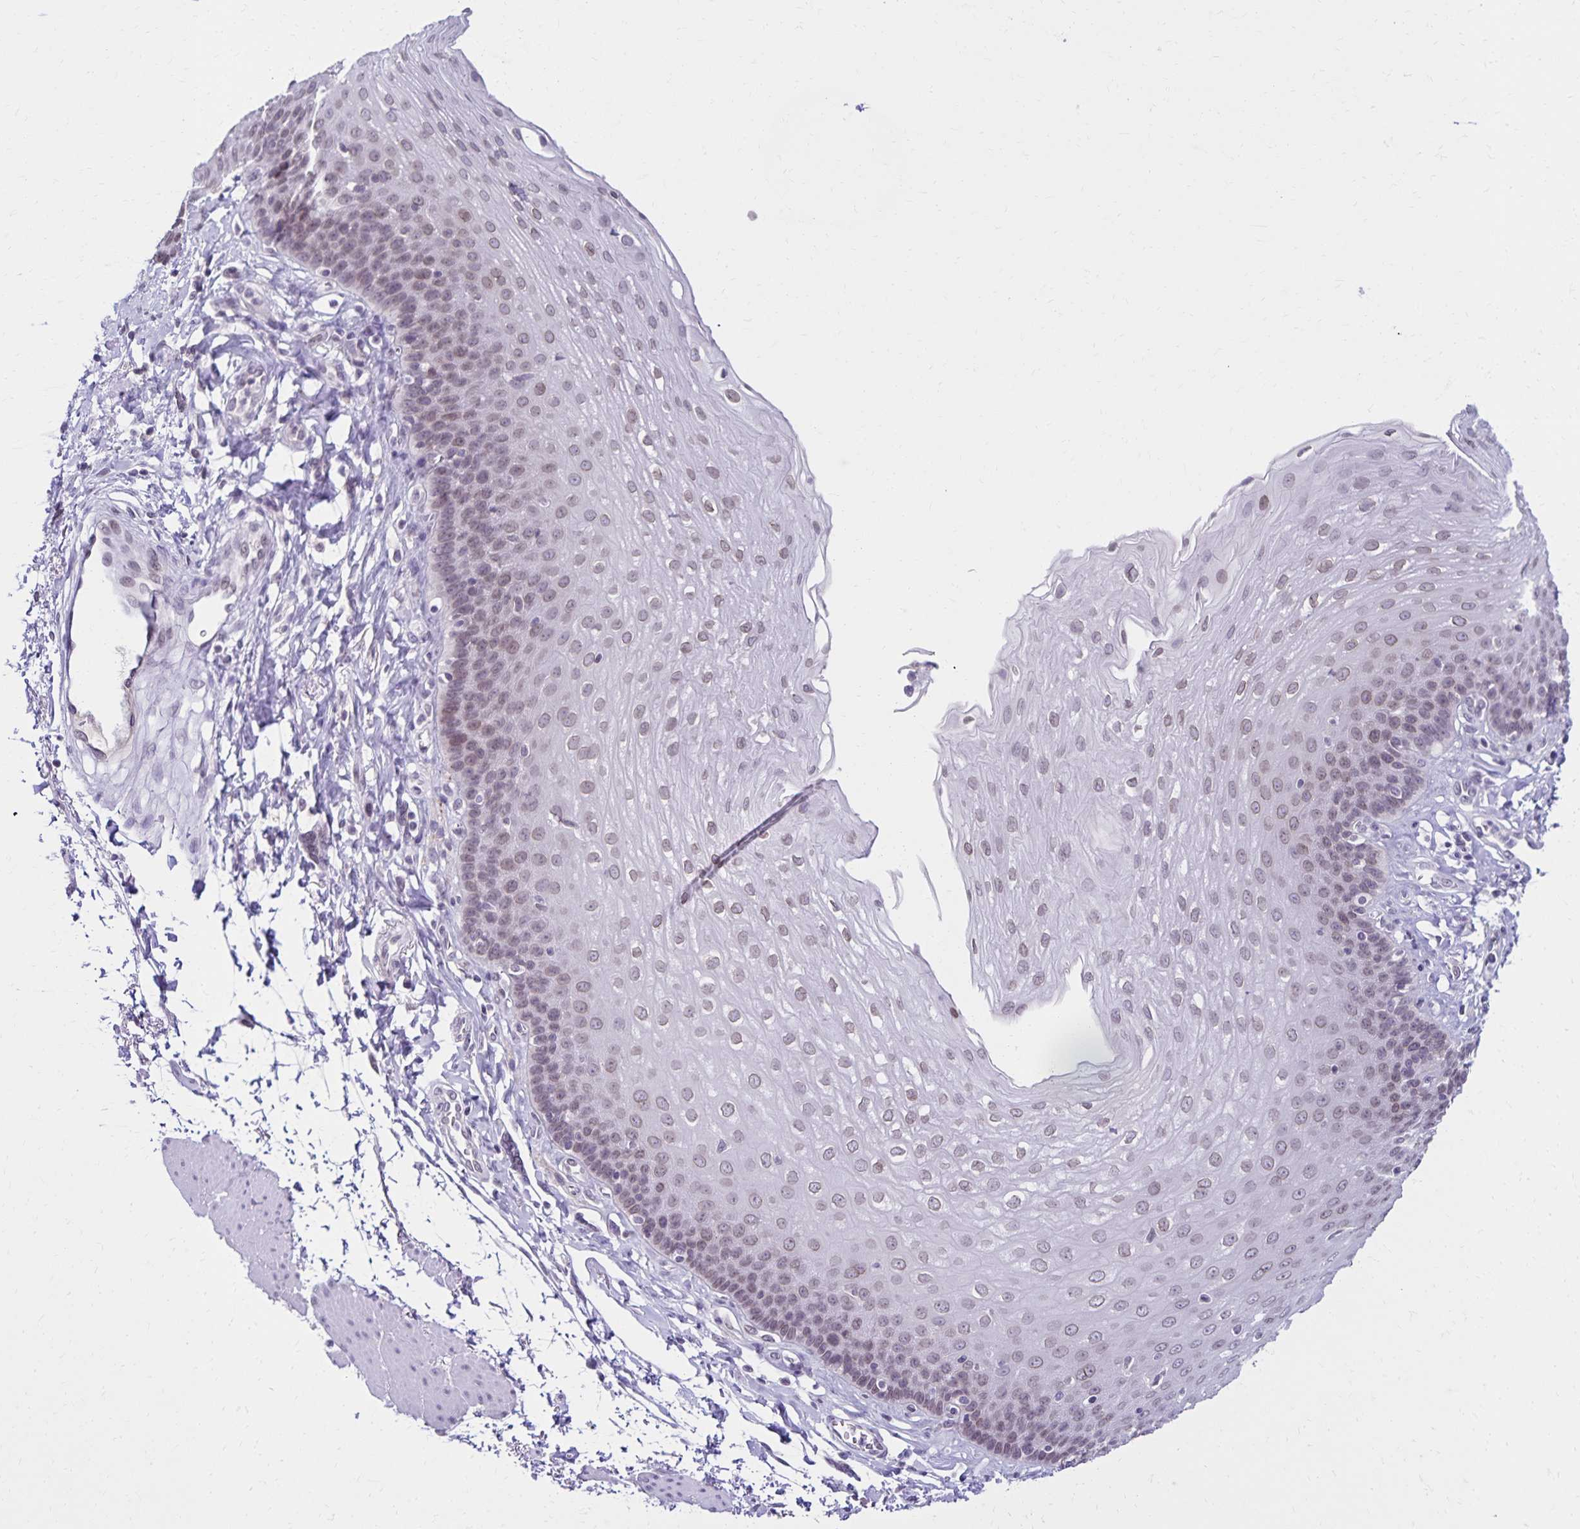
{"staining": {"intensity": "weak", "quantity": "25%-75%", "location": "nuclear"}, "tissue": "esophagus", "cell_type": "Squamous epithelial cells", "image_type": "normal", "snomed": [{"axis": "morphology", "description": "Normal tissue, NOS"}, {"axis": "topography", "description": "Esophagus"}], "caption": "Normal esophagus exhibits weak nuclear positivity in about 25%-75% of squamous epithelial cells, visualized by immunohistochemistry.", "gene": "FAM166C", "patient": {"sex": "female", "age": 81}}